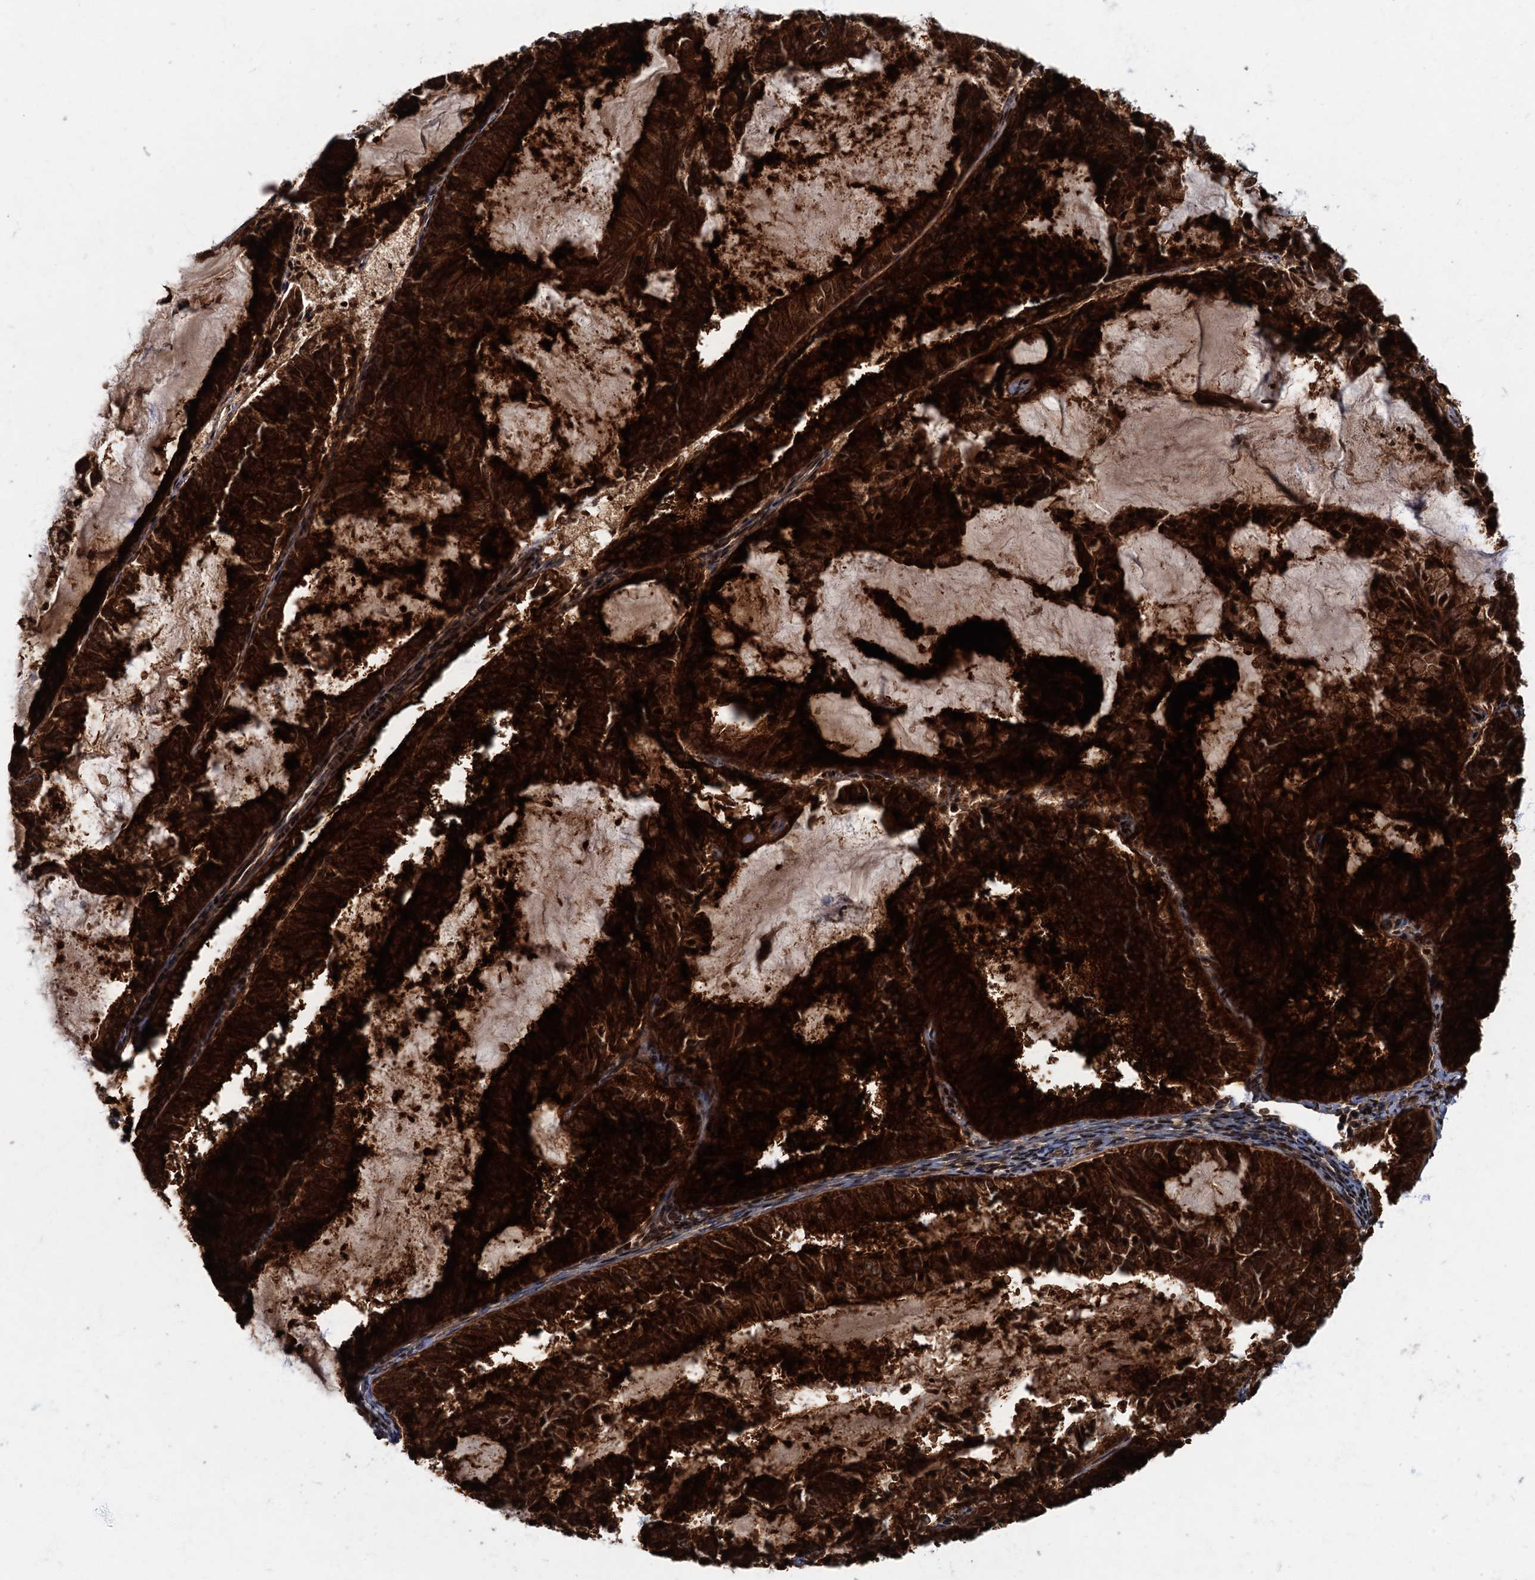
{"staining": {"intensity": "strong", "quantity": ">75%", "location": "cytoplasmic/membranous"}, "tissue": "endometrial cancer", "cell_type": "Tumor cells", "image_type": "cancer", "snomed": [{"axis": "morphology", "description": "Adenocarcinoma, NOS"}, {"axis": "topography", "description": "Endometrium"}], "caption": "A photomicrograph showing strong cytoplasmic/membranous expression in about >75% of tumor cells in endometrial cancer (adenocarcinoma), as visualized by brown immunohistochemical staining.", "gene": "SLC11A2", "patient": {"sex": "female", "age": 57}}